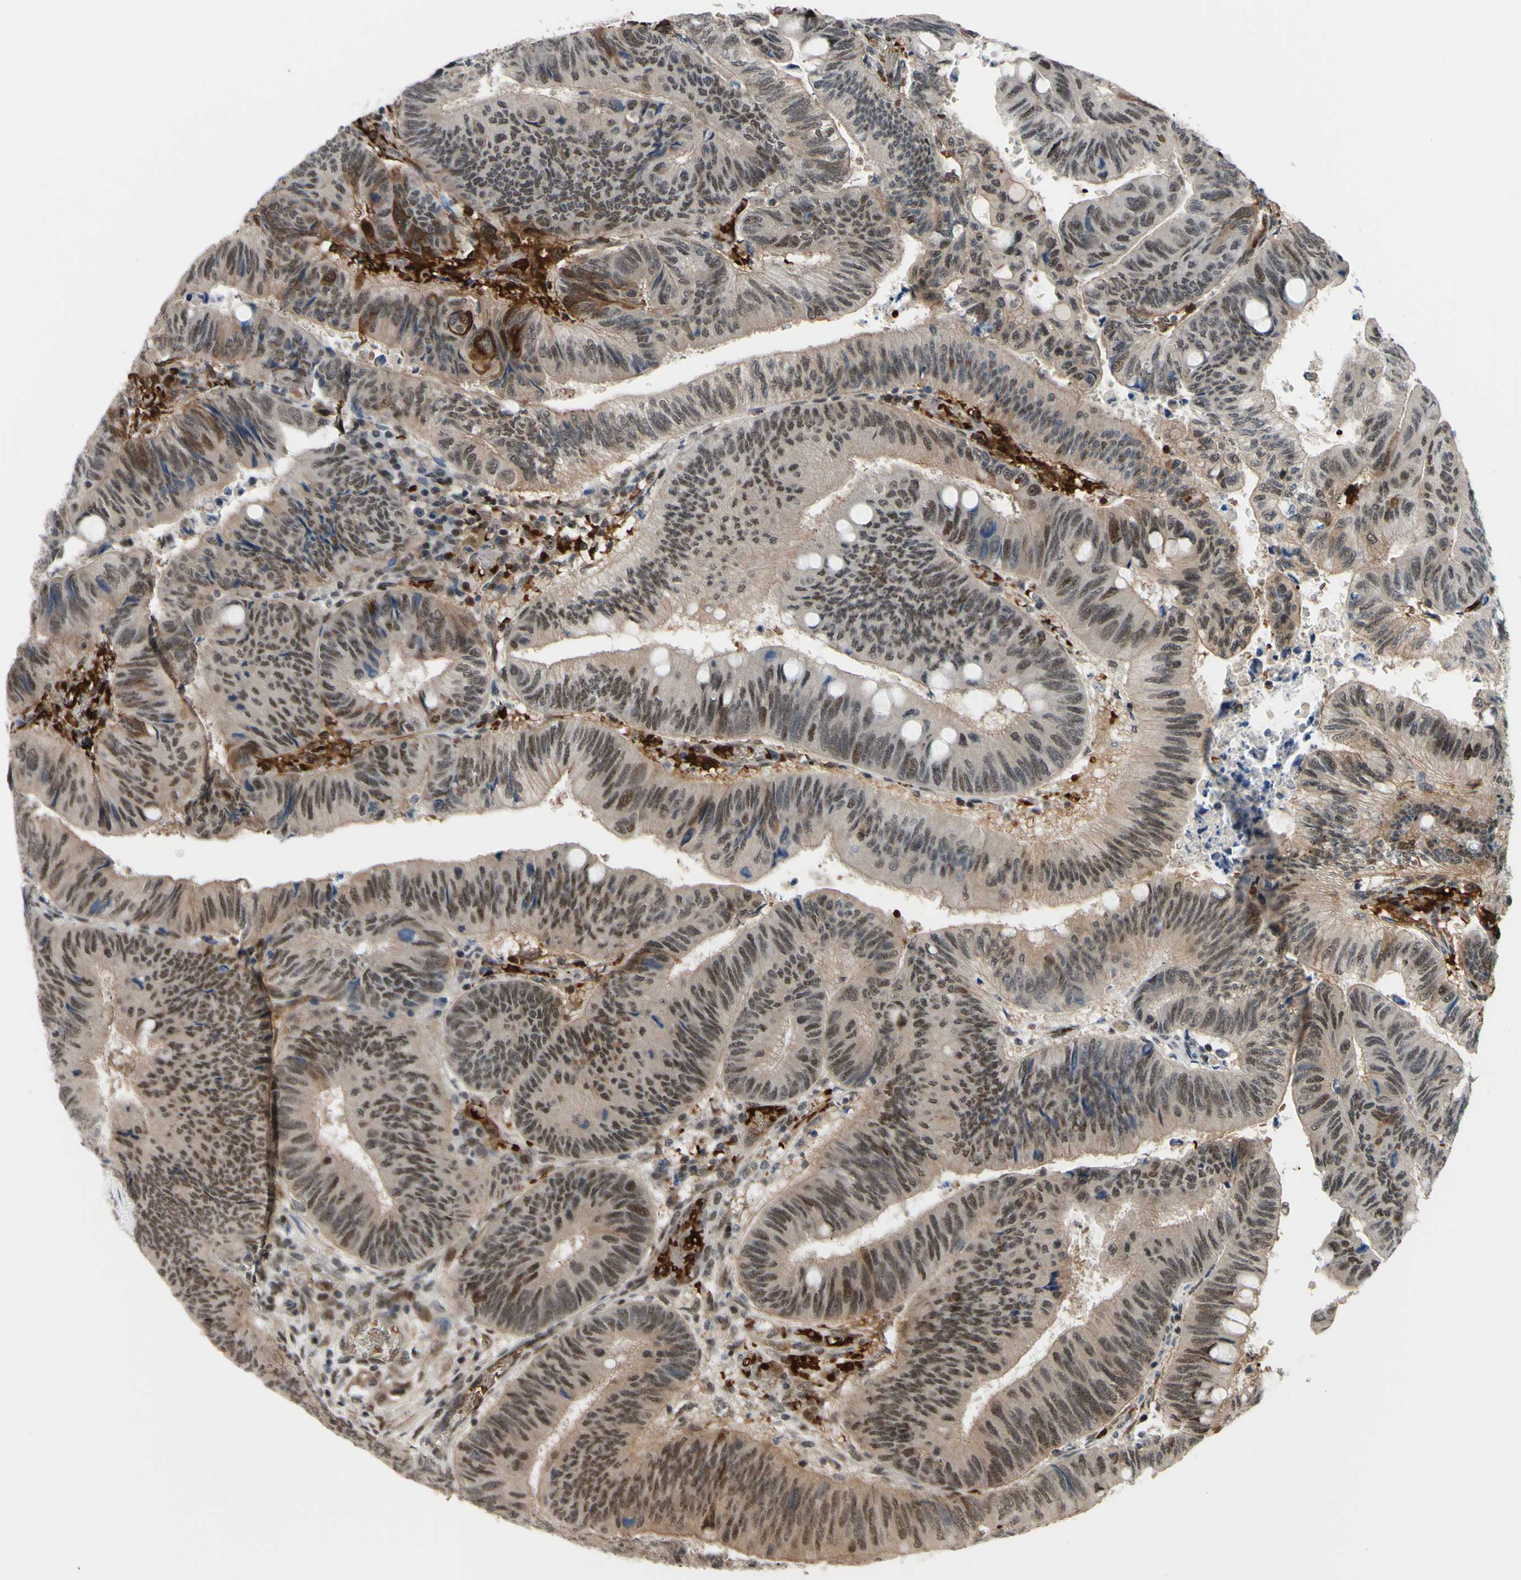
{"staining": {"intensity": "moderate", "quantity": ">75%", "location": "nuclear"}, "tissue": "colorectal cancer", "cell_type": "Tumor cells", "image_type": "cancer", "snomed": [{"axis": "morphology", "description": "Normal tissue, NOS"}, {"axis": "morphology", "description": "Adenocarcinoma, NOS"}, {"axis": "topography", "description": "Rectum"}, {"axis": "topography", "description": "Peripheral nerve tissue"}], "caption": "The image reveals immunohistochemical staining of colorectal cancer (adenocarcinoma). There is moderate nuclear expression is identified in about >75% of tumor cells. (DAB = brown stain, brightfield microscopy at high magnification).", "gene": "THAP12", "patient": {"sex": "male", "age": 92}}